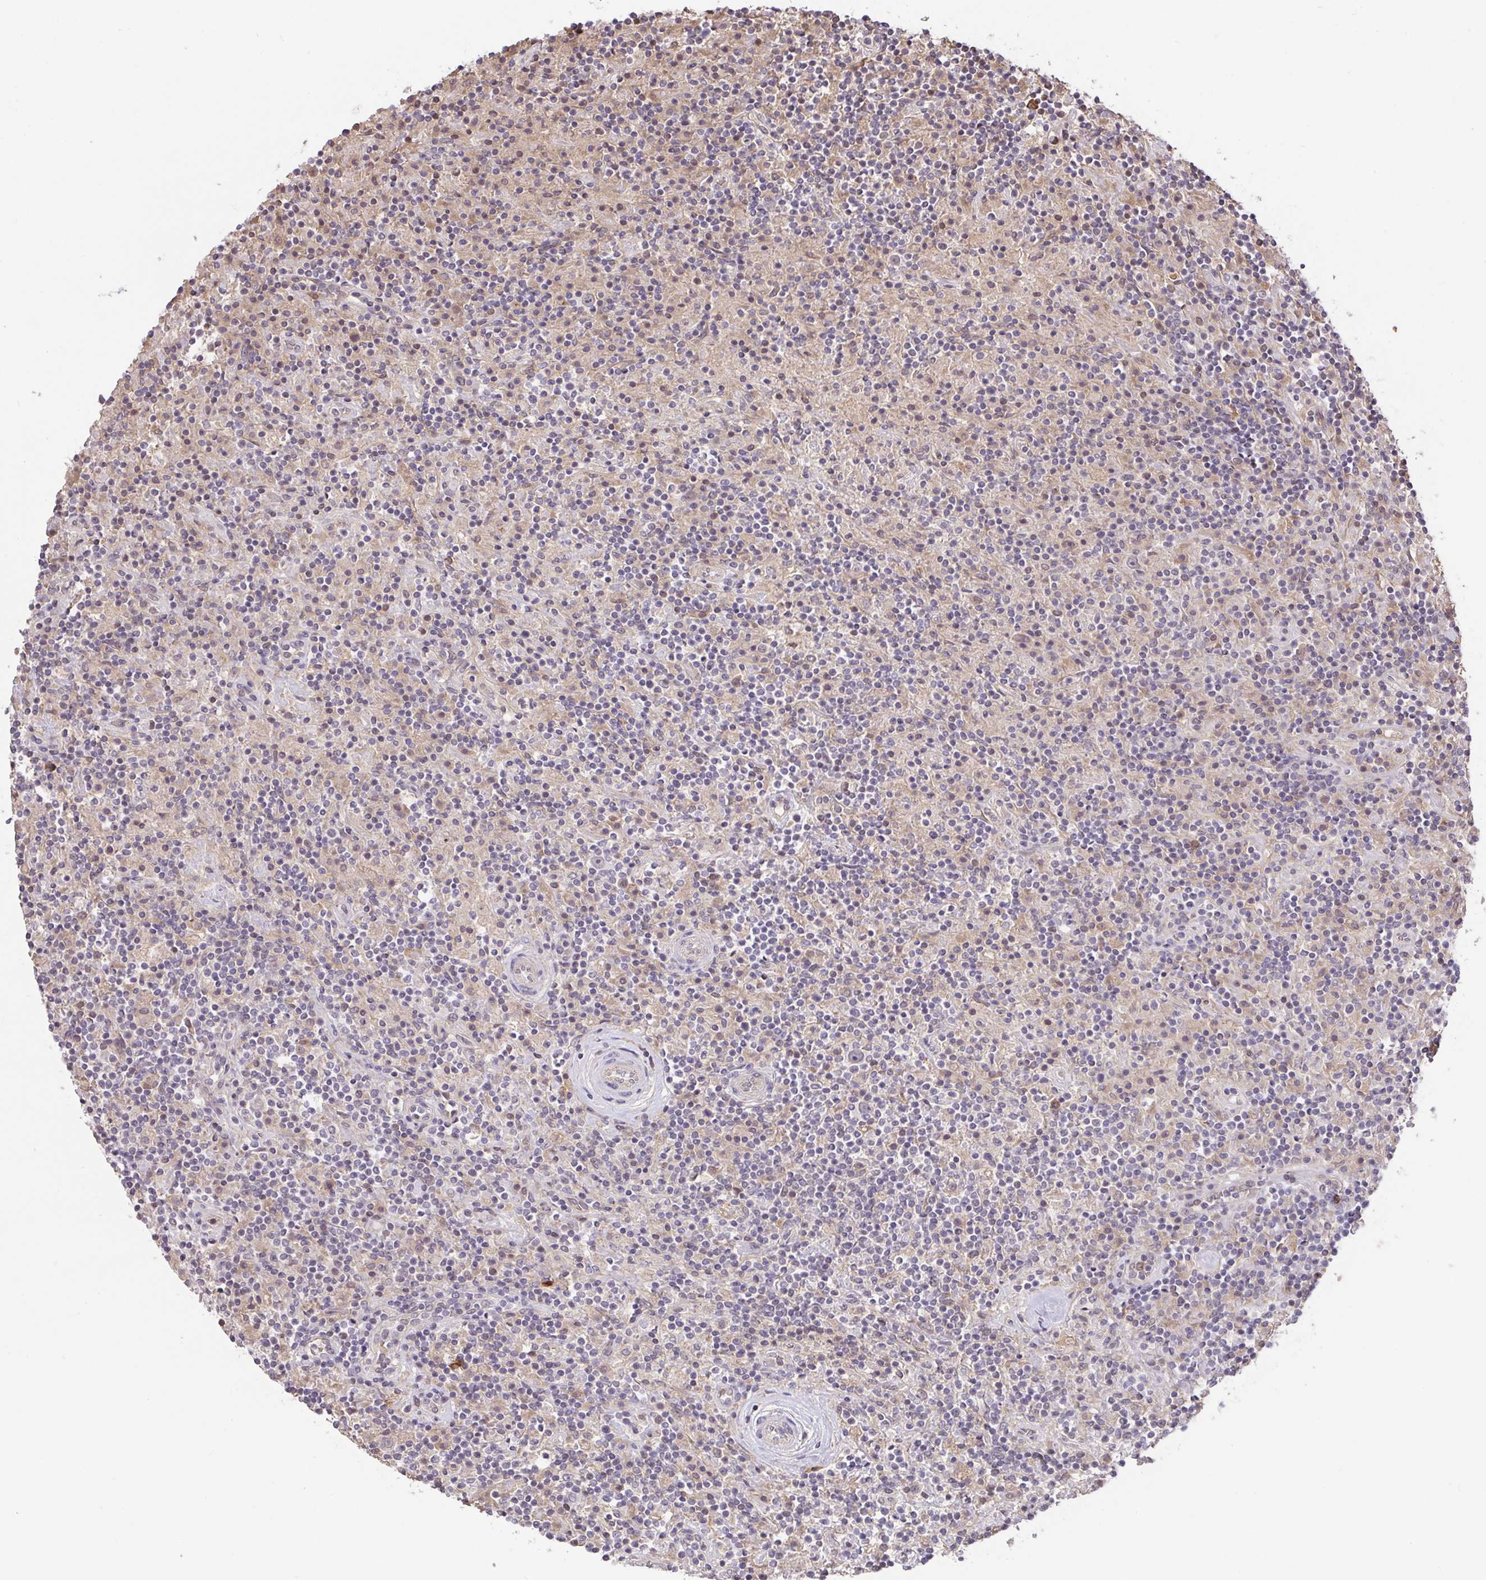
{"staining": {"intensity": "negative", "quantity": "none", "location": "none"}, "tissue": "lymphoma", "cell_type": "Tumor cells", "image_type": "cancer", "snomed": [{"axis": "morphology", "description": "Hodgkin's disease, NOS"}, {"axis": "topography", "description": "Lymph node"}], "caption": "IHC of human lymphoma demonstrates no expression in tumor cells. (DAB (3,3'-diaminobenzidine) immunohistochemistry (IHC), high magnification).", "gene": "FCER1A", "patient": {"sex": "male", "age": 70}}